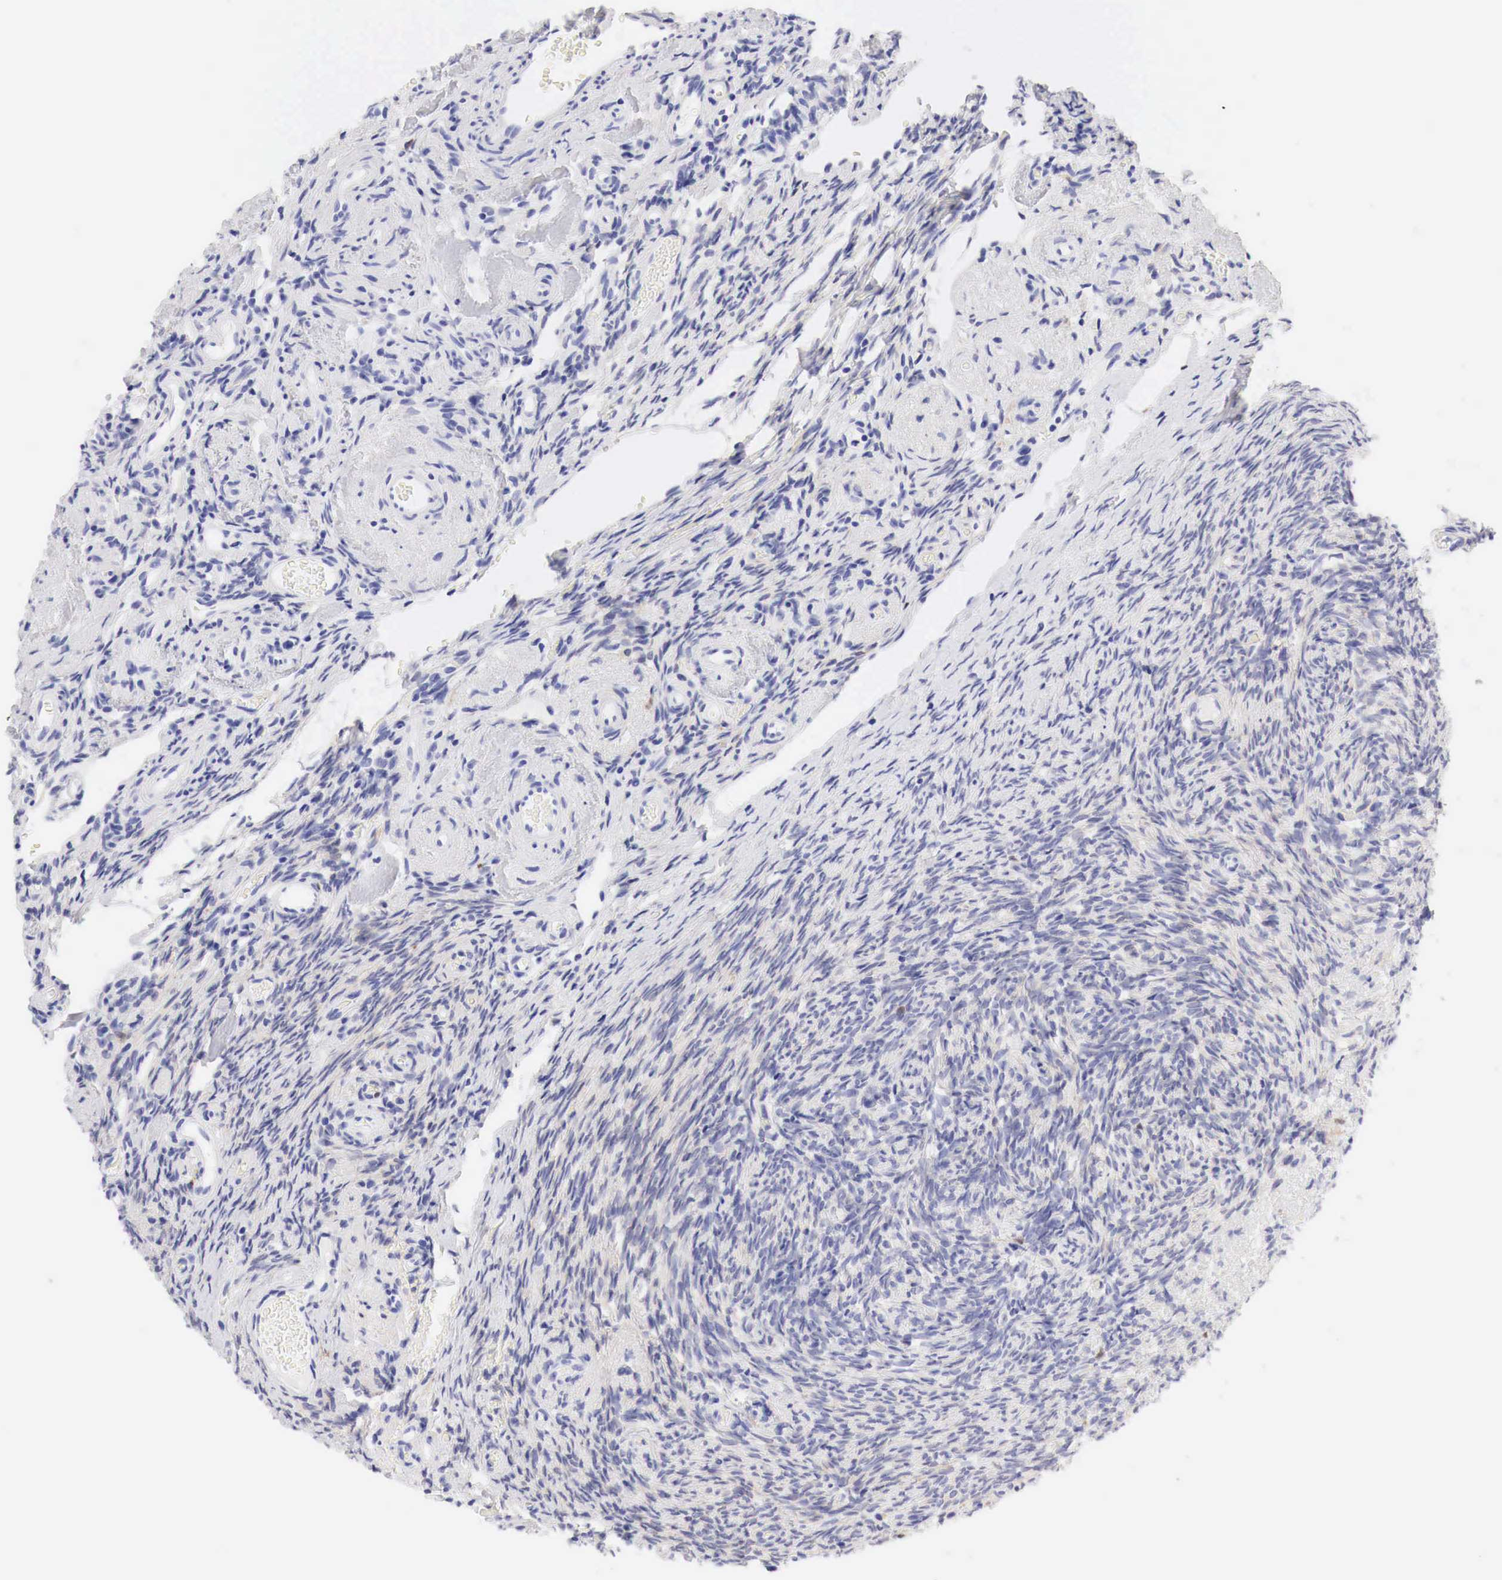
{"staining": {"intensity": "negative", "quantity": "none", "location": "none"}, "tissue": "ovary", "cell_type": "Follicle cells", "image_type": "normal", "snomed": [{"axis": "morphology", "description": "Normal tissue, NOS"}, {"axis": "topography", "description": "Ovary"}], "caption": "DAB (3,3'-diaminobenzidine) immunohistochemical staining of unremarkable ovary exhibits no significant staining in follicle cells.", "gene": "CDKN2A", "patient": {"sex": "female", "age": 78}}